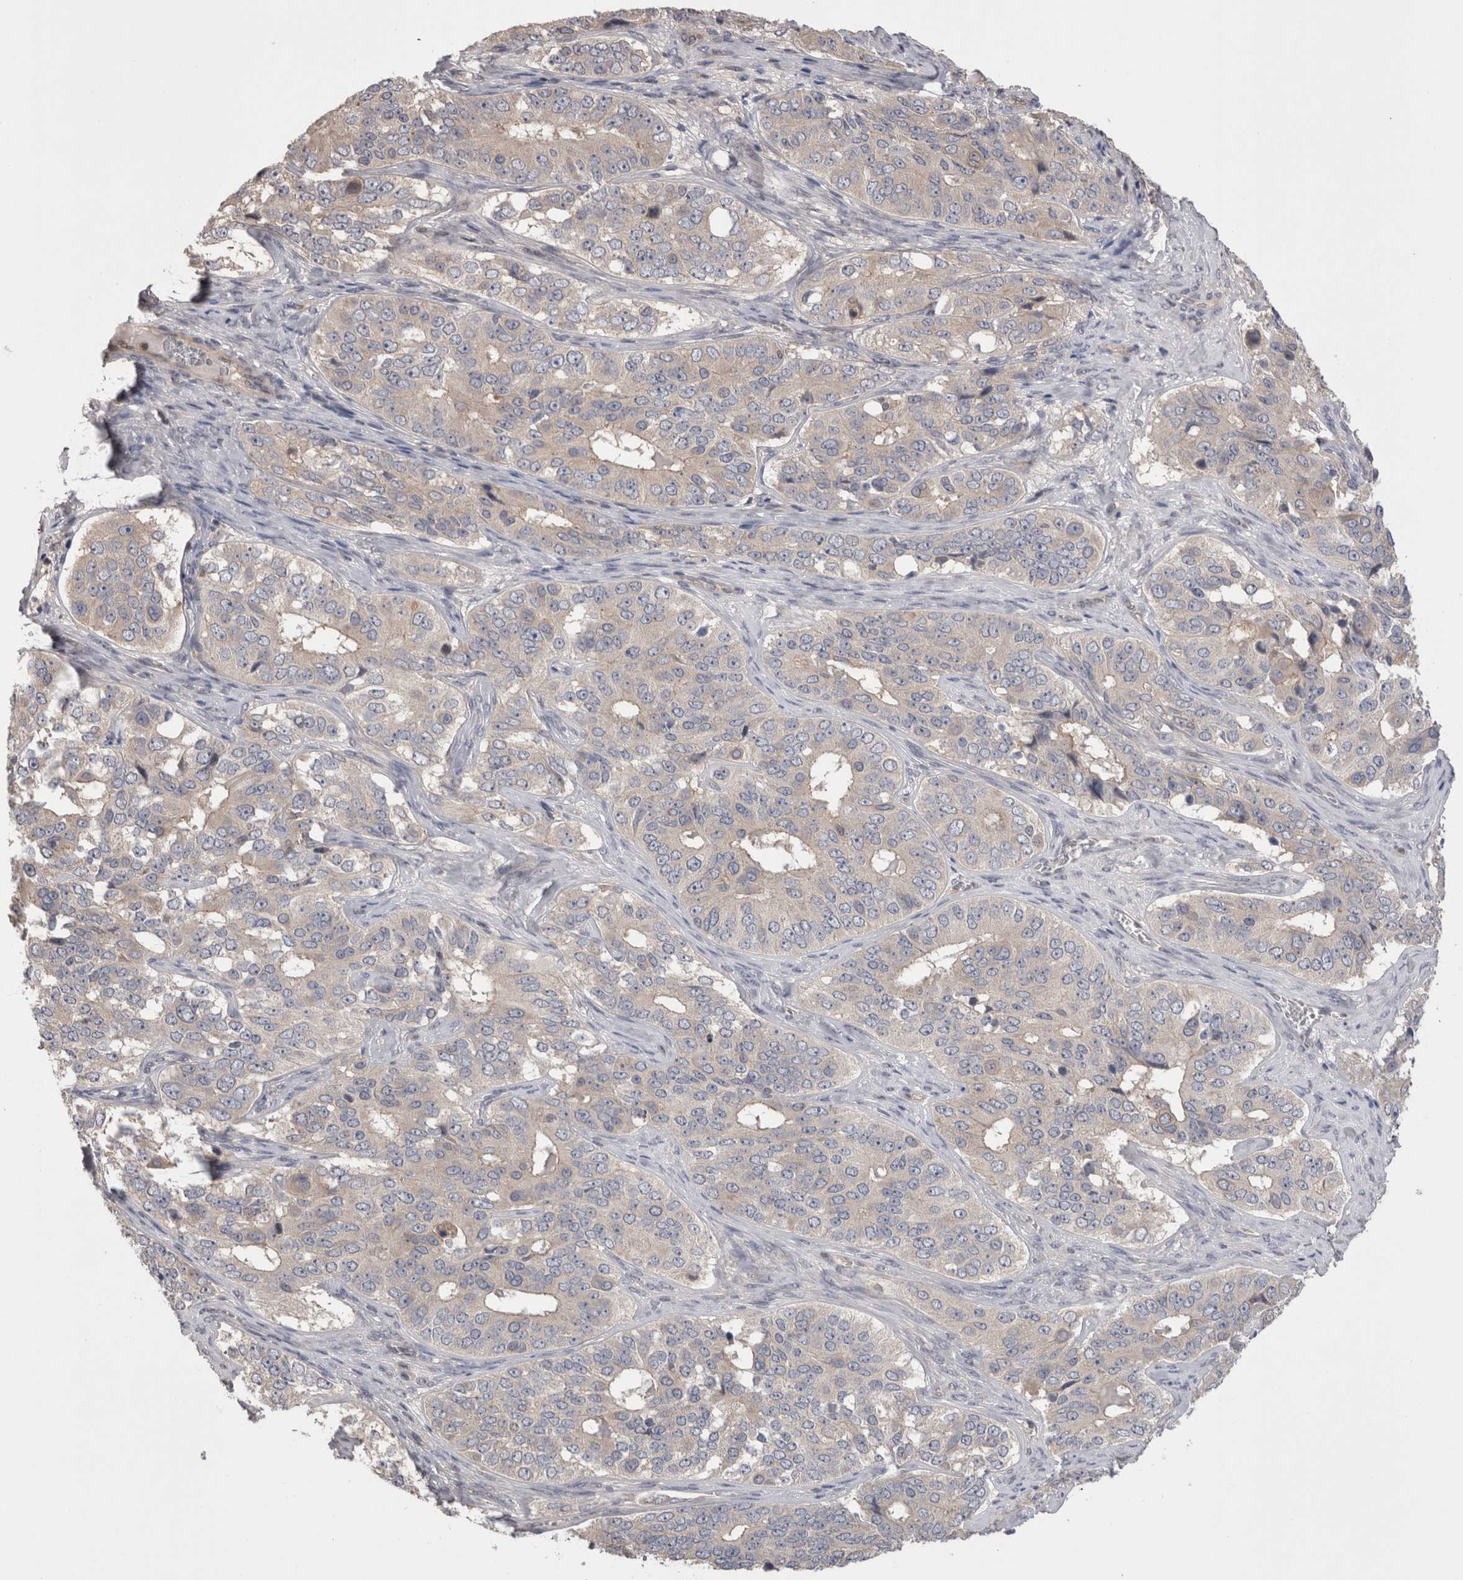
{"staining": {"intensity": "weak", "quantity": "25%-75%", "location": "cytoplasmic/membranous"}, "tissue": "ovarian cancer", "cell_type": "Tumor cells", "image_type": "cancer", "snomed": [{"axis": "morphology", "description": "Carcinoma, endometroid"}, {"axis": "topography", "description": "Ovary"}], "caption": "High-magnification brightfield microscopy of ovarian cancer (endometroid carcinoma) stained with DAB (brown) and counterstained with hematoxylin (blue). tumor cells exhibit weak cytoplasmic/membranous positivity is appreciated in approximately25%-75% of cells.", "gene": "OTOR", "patient": {"sex": "female", "age": 51}}